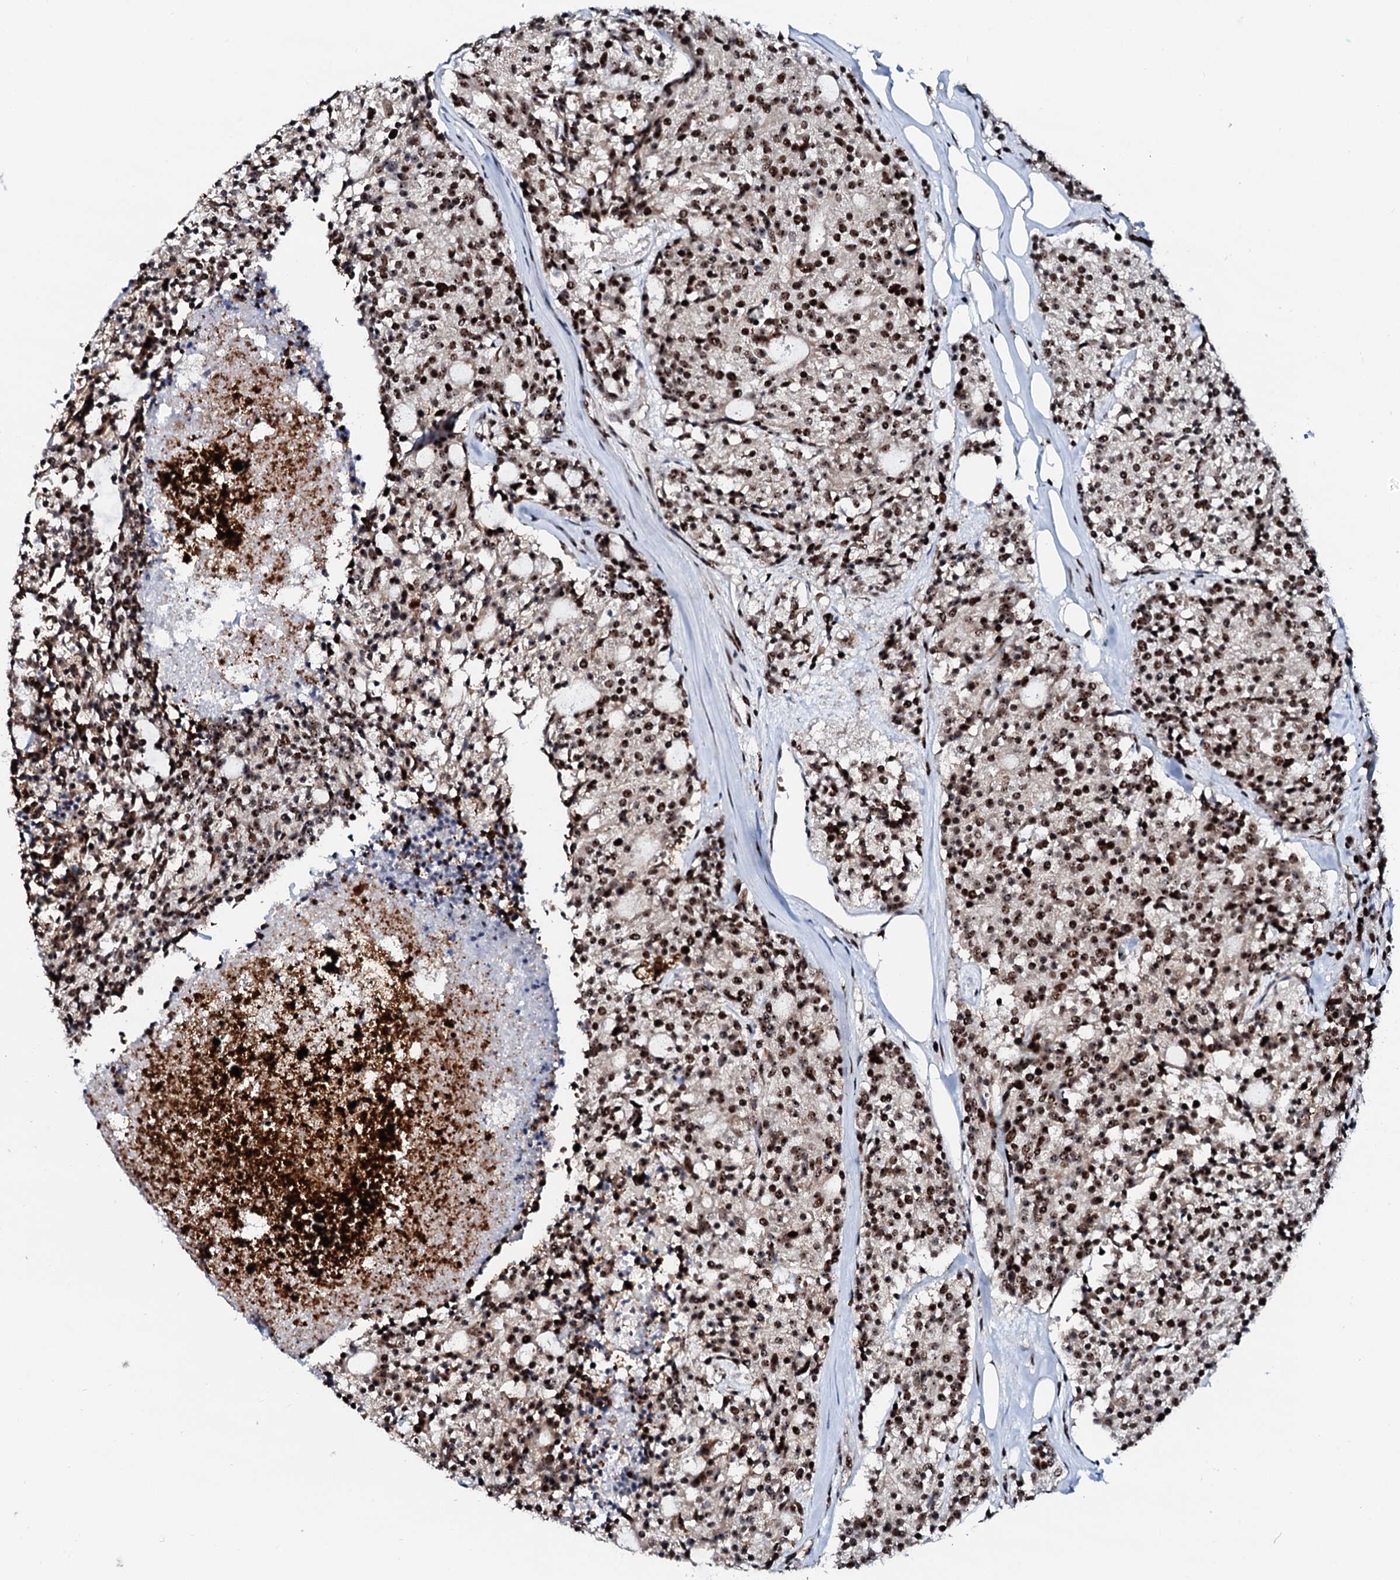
{"staining": {"intensity": "strong", "quantity": ">75%", "location": "nuclear"}, "tissue": "carcinoid", "cell_type": "Tumor cells", "image_type": "cancer", "snomed": [{"axis": "morphology", "description": "Carcinoid, malignant, NOS"}, {"axis": "topography", "description": "Pancreas"}], "caption": "The micrograph exhibits immunohistochemical staining of carcinoid. There is strong nuclear staining is present in approximately >75% of tumor cells.", "gene": "NEUROG3", "patient": {"sex": "female", "age": 54}}